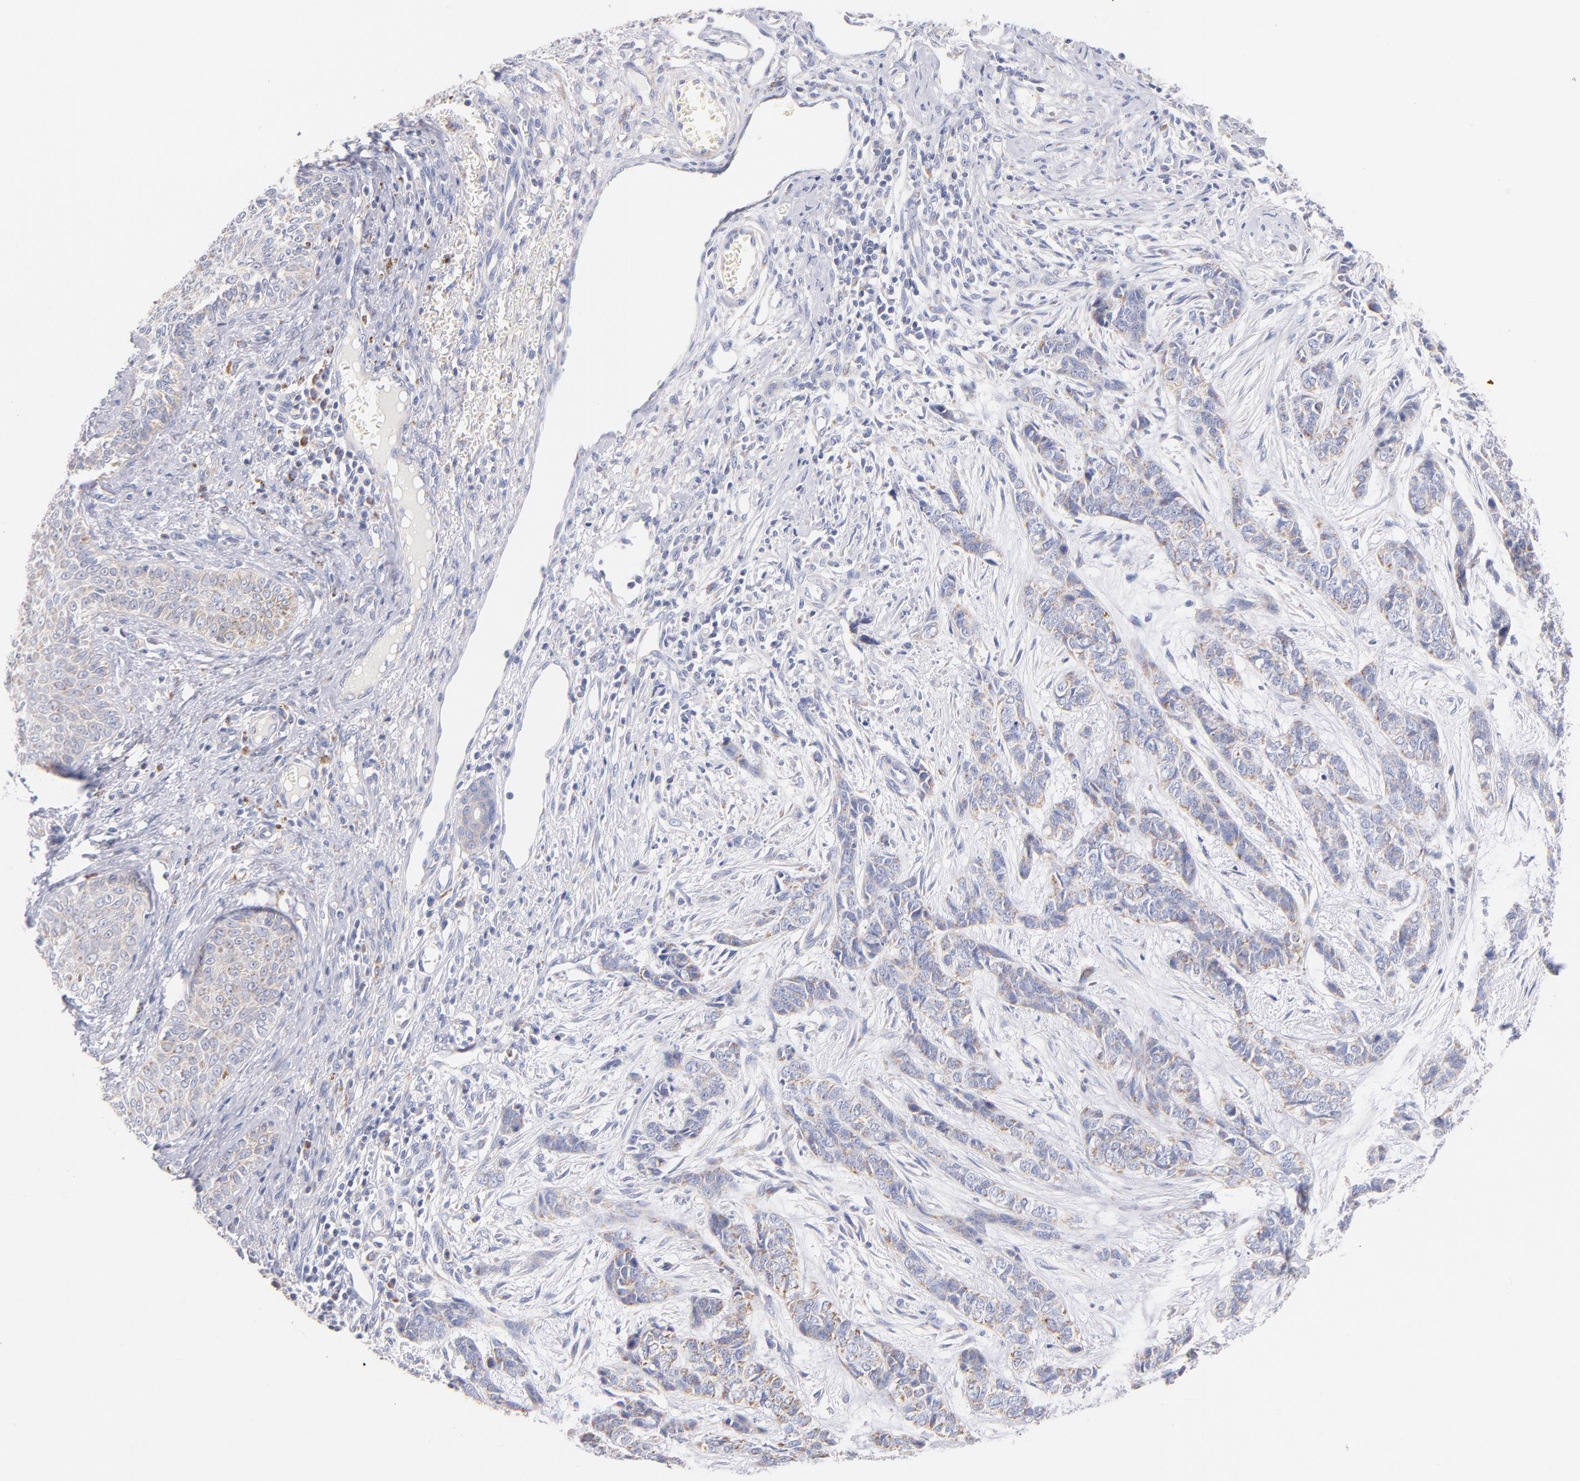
{"staining": {"intensity": "weak", "quantity": ">75%", "location": "cytoplasmic/membranous"}, "tissue": "skin cancer", "cell_type": "Tumor cells", "image_type": "cancer", "snomed": [{"axis": "morphology", "description": "Basal cell carcinoma"}, {"axis": "topography", "description": "Skin"}], "caption": "The photomicrograph exhibits staining of skin basal cell carcinoma, revealing weak cytoplasmic/membranous protein positivity (brown color) within tumor cells.", "gene": "AIFM1", "patient": {"sex": "female", "age": 64}}